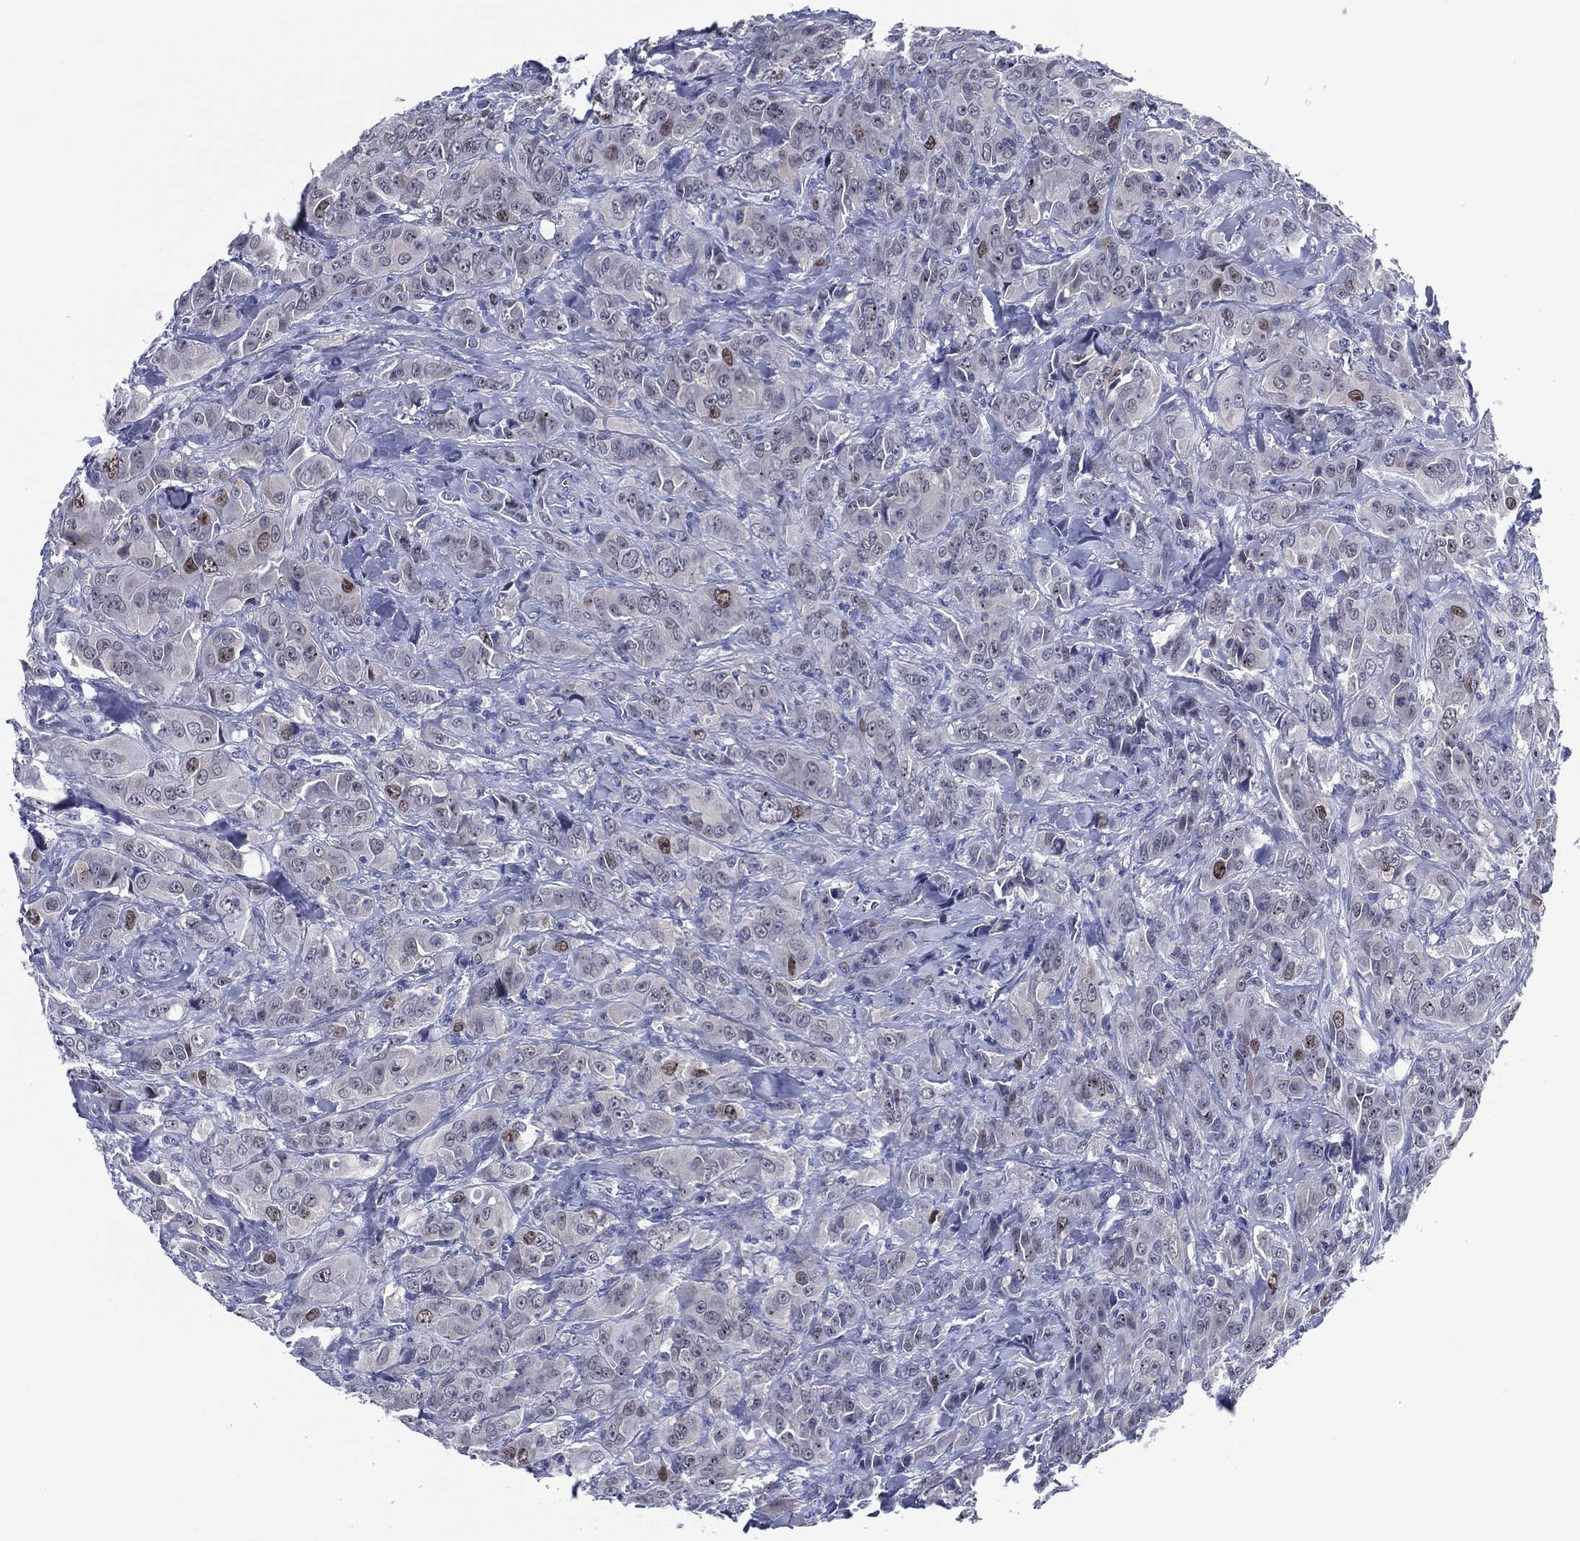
{"staining": {"intensity": "moderate", "quantity": "<25%", "location": "nuclear"}, "tissue": "breast cancer", "cell_type": "Tumor cells", "image_type": "cancer", "snomed": [{"axis": "morphology", "description": "Duct carcinoma"}, {"axis": "topography", "description": "Breast"}], "caption": "Protein positivity by IHC displays moderate nuclear expression in approximately <25% of tumor cells in breast cancer (infiltrating ductal carcinoma). (IHC, brightfield microscopy, high magnification).", "gene": "GATA6", "patient": {"sex": "female", "age": 43}}